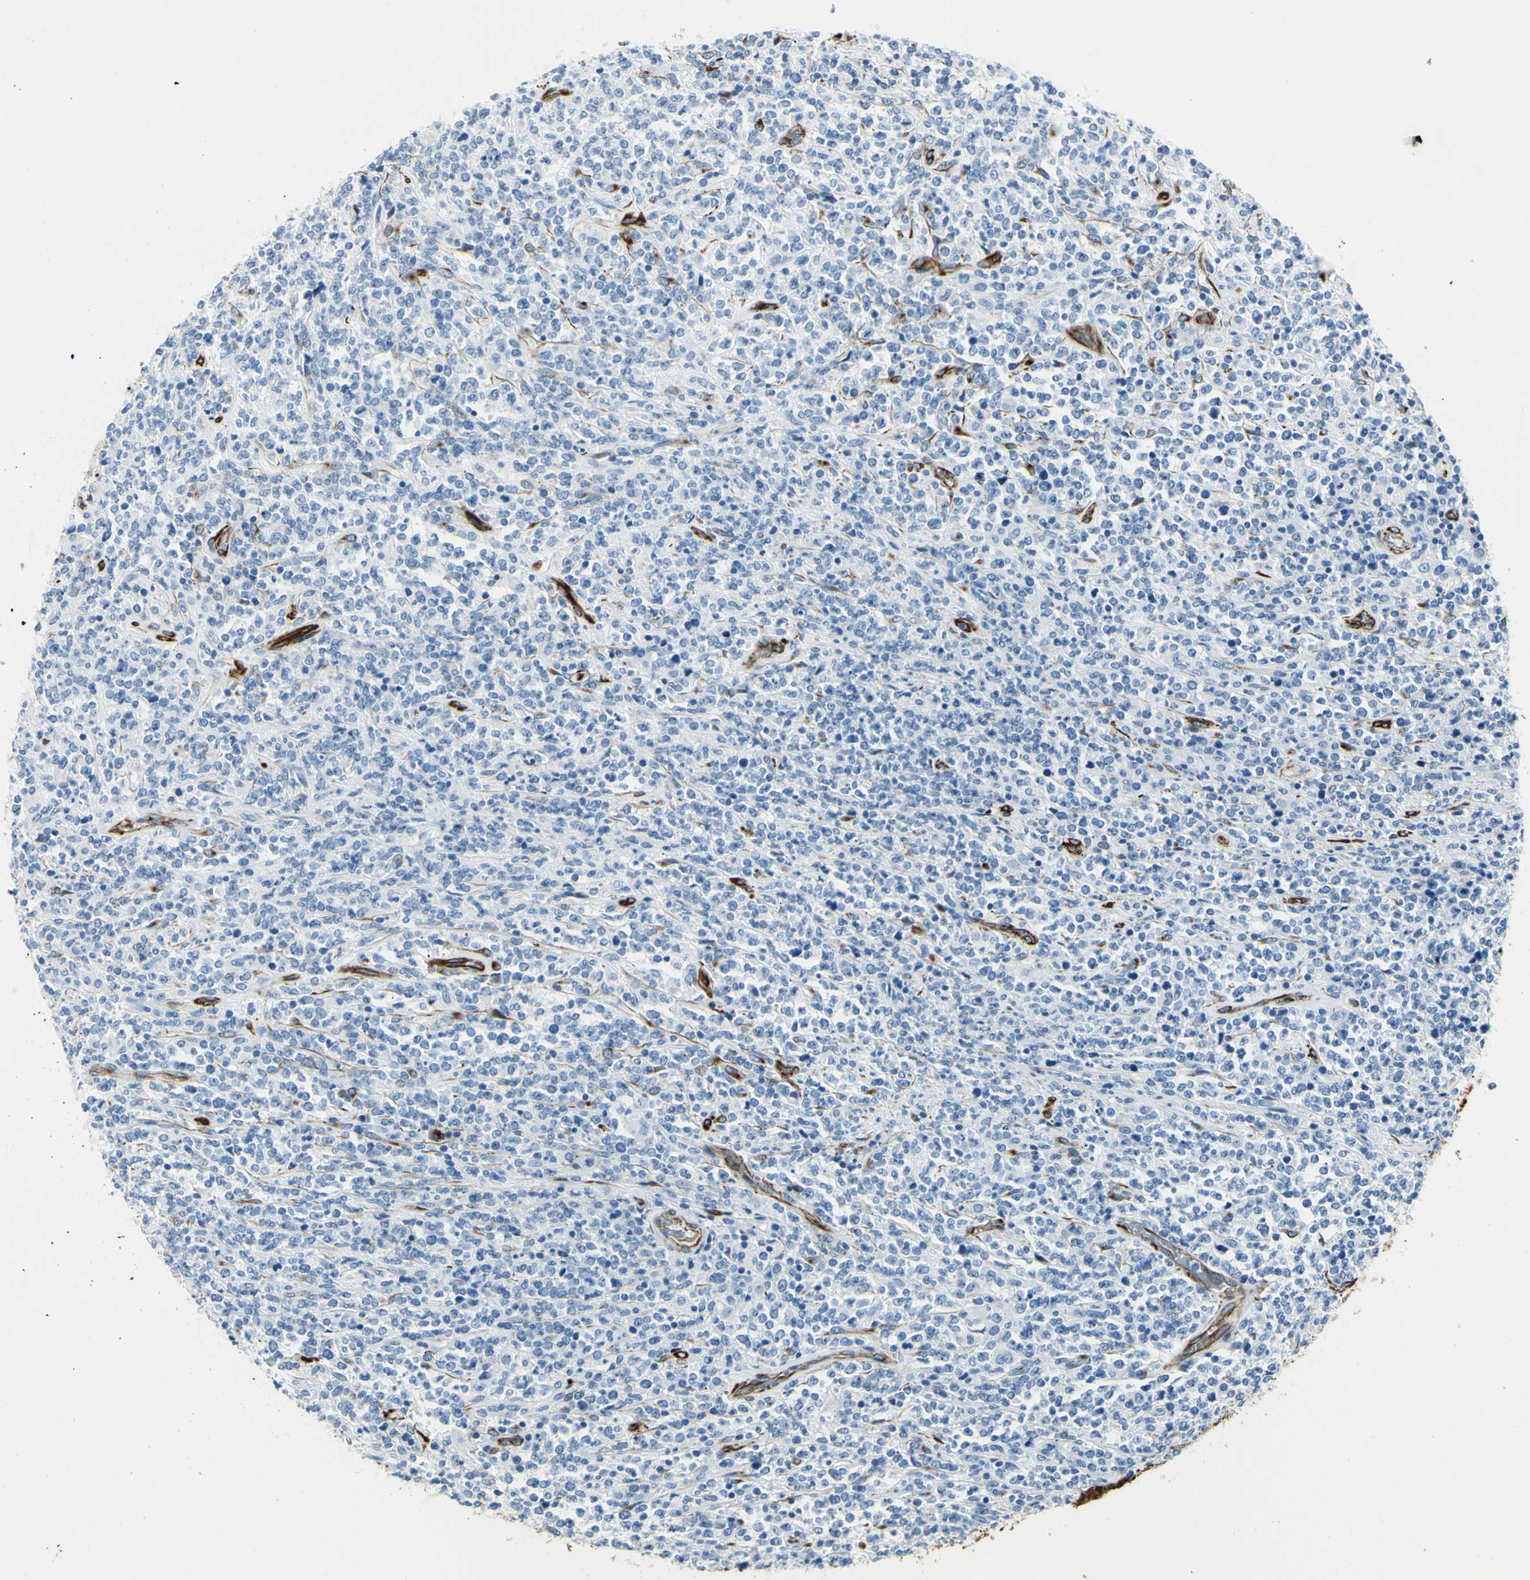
{"staining": {"intensity": "negative", "quantity": "none", "location": "none"}, "tissue": "lymphoma", "cell_type": "Tumor cells", "image_type": "cancer", "snomed": [{"axis": "morphology", "description": "Malignant lymphoma, non-Hodgkin's type, High grade"}, {"axis": "topography", "description": "Soft tissue"}], "caption": "Immunohistochemical staining of human malignant lymphoma, non-Hodgkin's type (high-grade) exhibits no significant staining in tumor cells.", "gene": "PTH2R", "patient": {"sex": "male", "age": 18}}